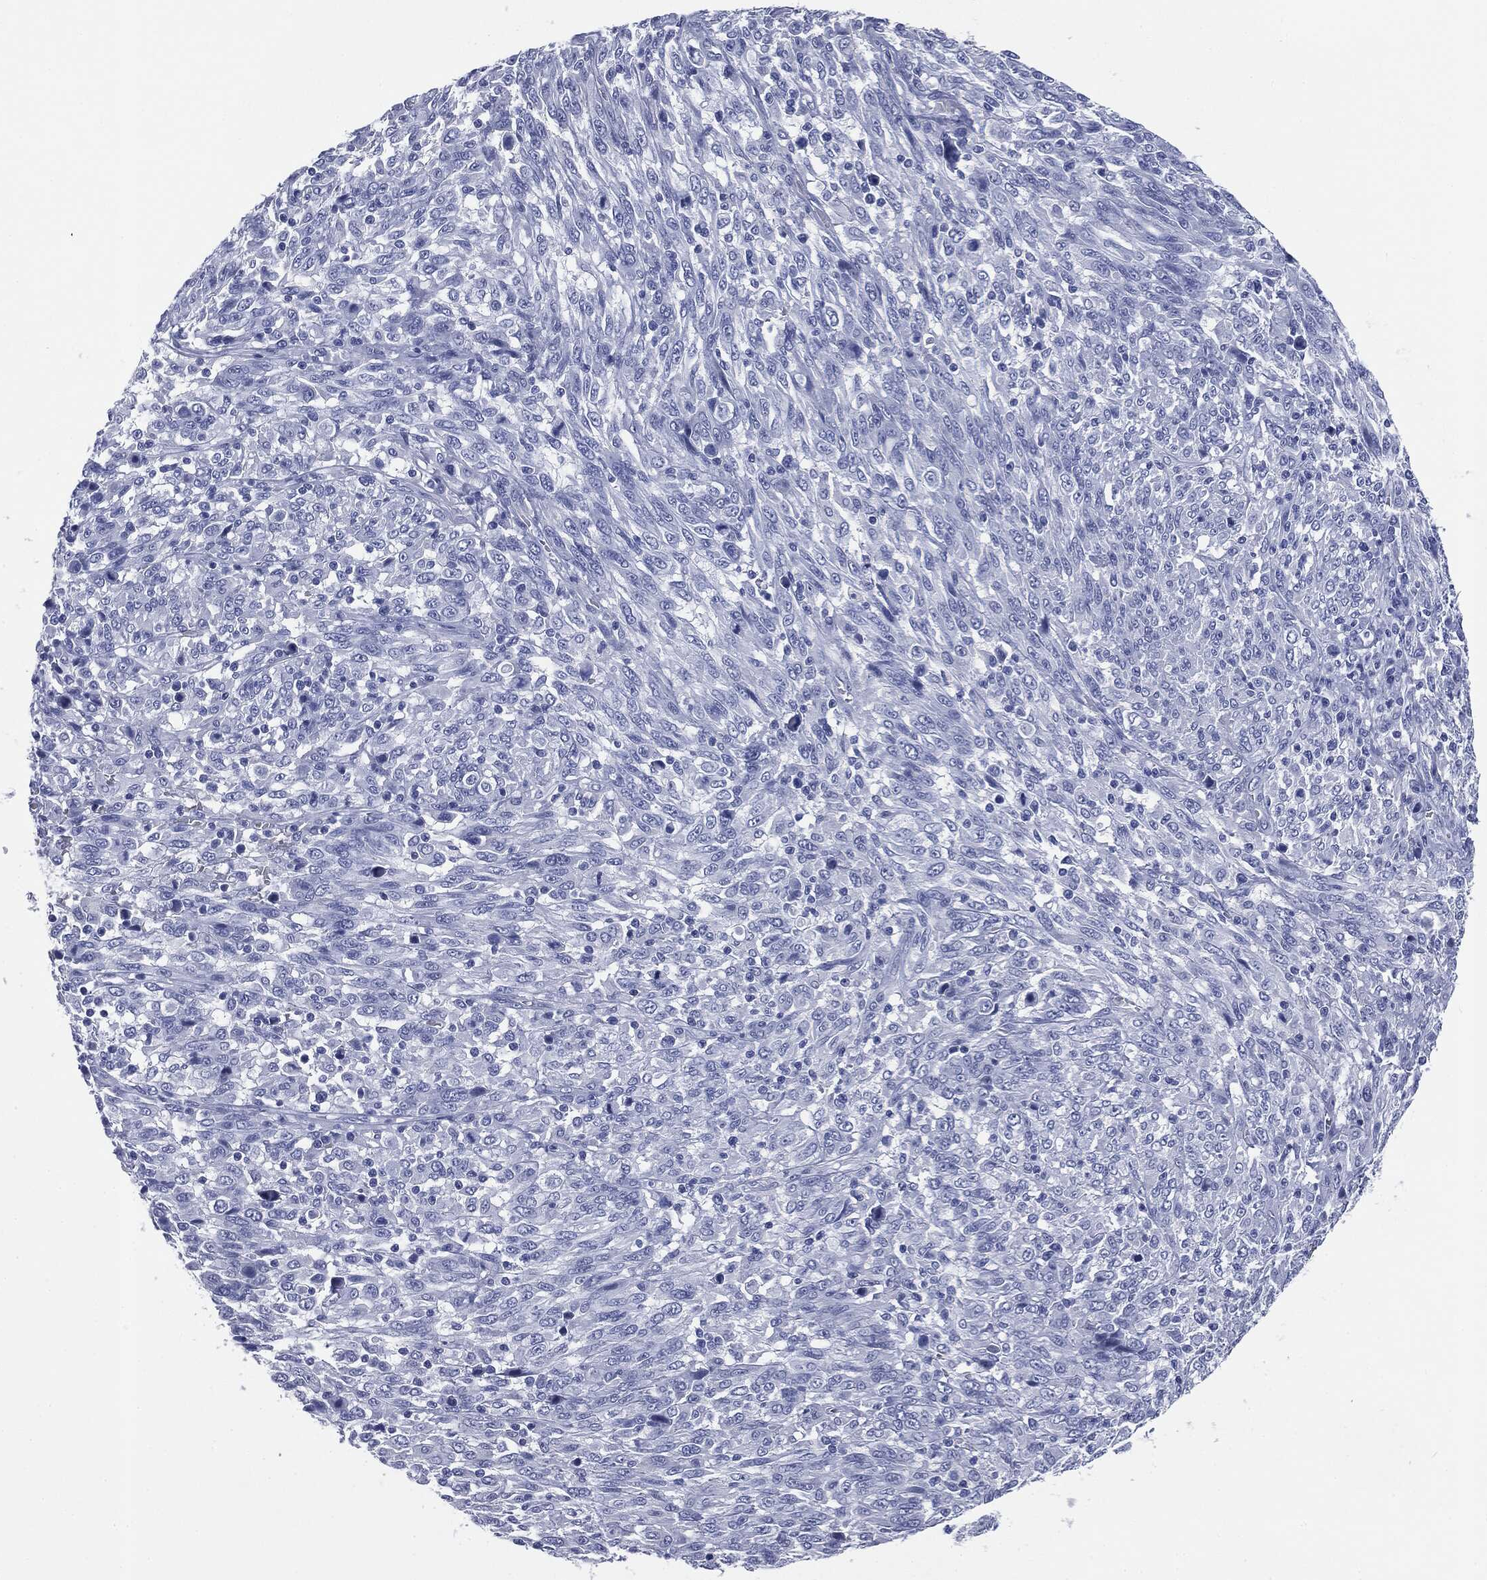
{"staining": {"intensity": "negative", "quantity": "none", "location": "none"}, "tissue": "melanoma", "cell_type": "Tumor cells", "image_type": "cancer", "snomed": [{"axis": "morphology", "description": "Malignant melanoma, NOS"}, {"axis": "topography", "description": "Skin"}], "caption": "Immunohistochemistry image of human melanoma stained for a protein (brown), which exhibits no positivity in tumor cells.", "gene": "ATP2A1", "patient": {"sex": "female", "age": 91}}